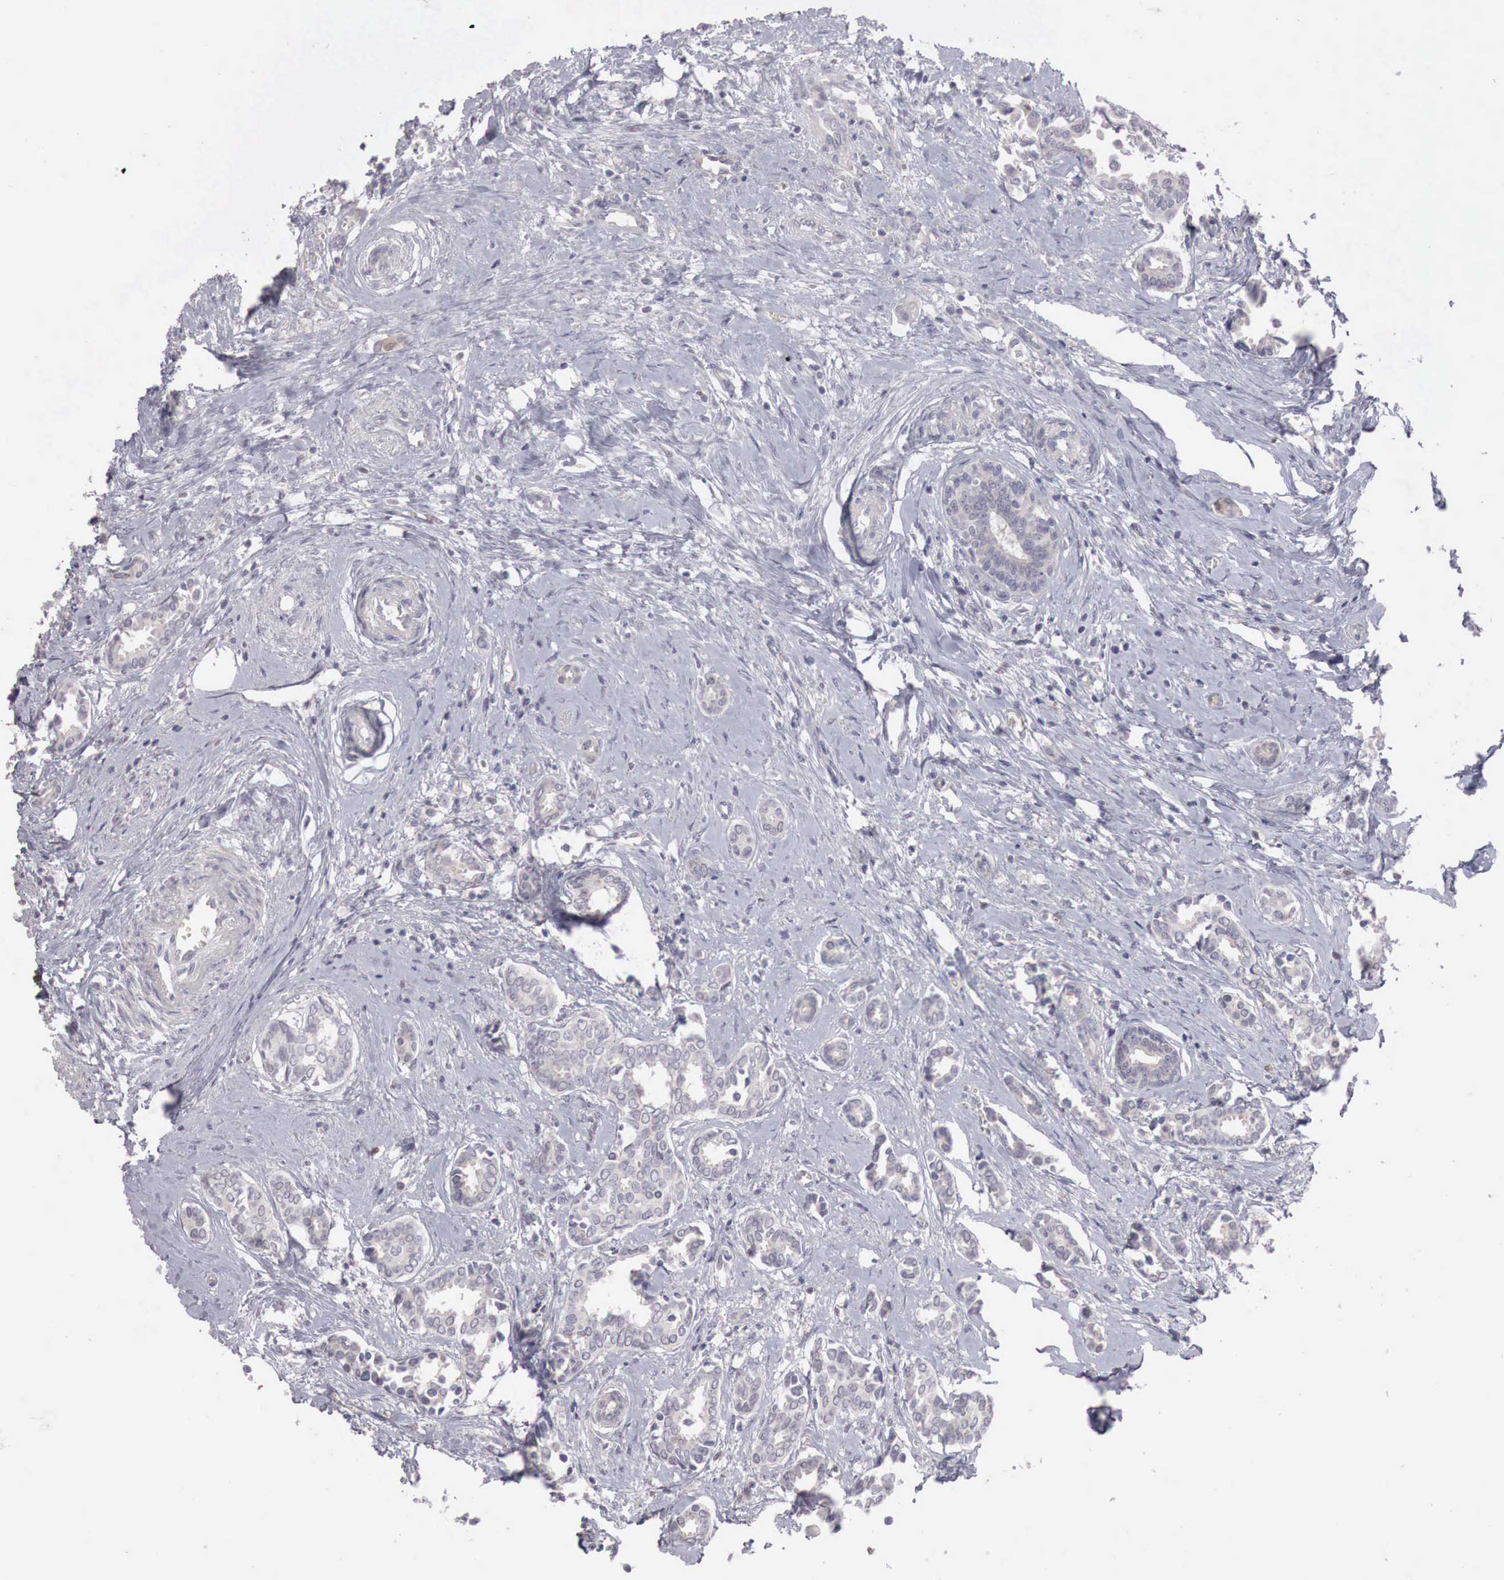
{"staining": {"intensity": "negative", "quantity": "none", "location": "none"}, "tissue": "breast cancer", "cell_type": "Tumor cells", "image_type": "cancer", "snomed": [{"axis": "morphology", "description": "Duct carcinoma"}, {"axis": "topography", "description": "Breast"}], "caption": "Tumor cells show no significant protein staining in breast cancer (invasive ductal carcinoma).", "gene": "GATA1", "patient": {"sex": "female", "age": 50}}